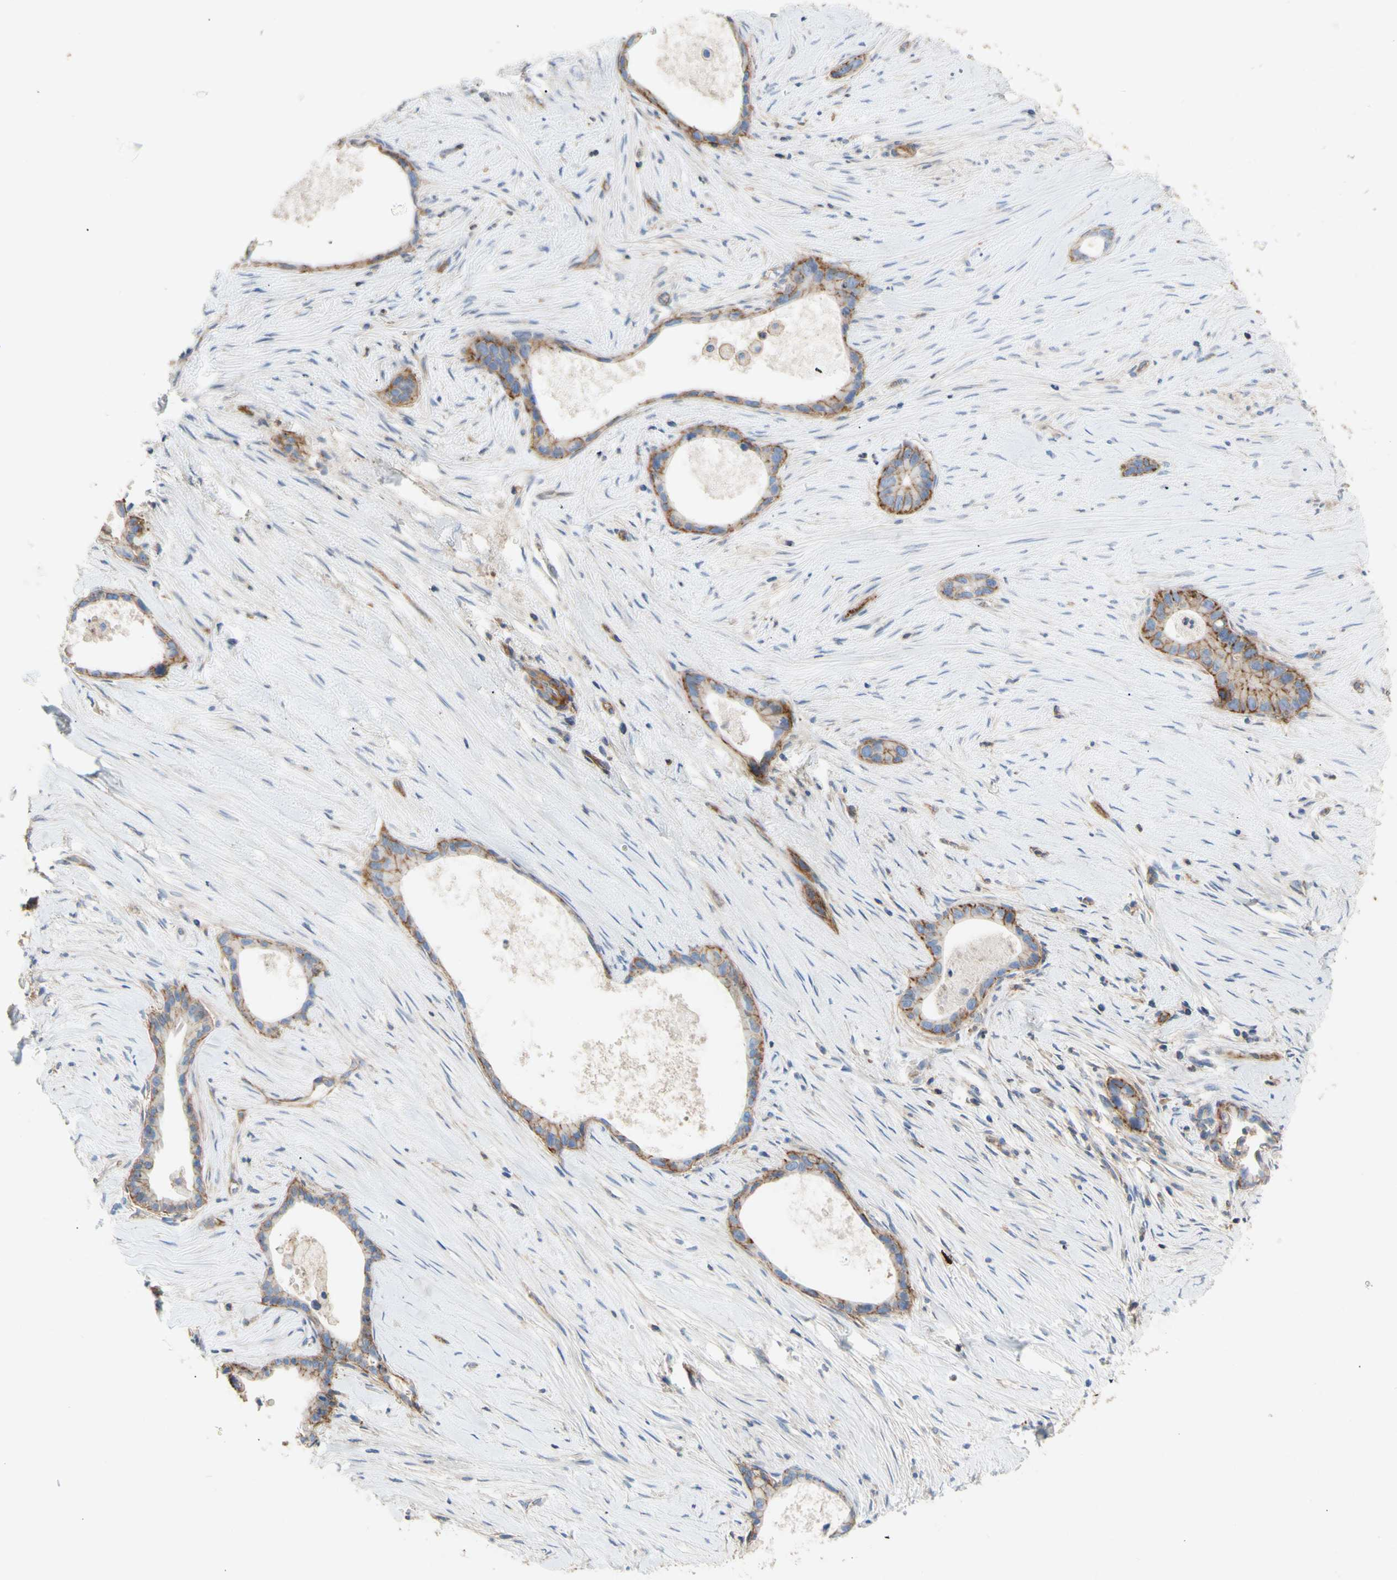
{"staining": {"intensity": "strong", "quantity": ">75%", "location": "cytoplasmic/membranous"}, "tissue": "liver cancer", "cell_type": "Tumor cells", "image_type": "cancer", "snomed": [{"axis": "morphology", "description": "Cholangiocarcinoma"}, {"axis": "topography", "description": "Liver"}], "caption": "An IHC histopathology image of neoplastic tissue is shown. Protein staining in brown highlights strong cytoplasmic/membranous positivity in liver cancer within tumor cells.", "gene": "ATP2A3", "patient": {"sex": "female", "age": 55}}